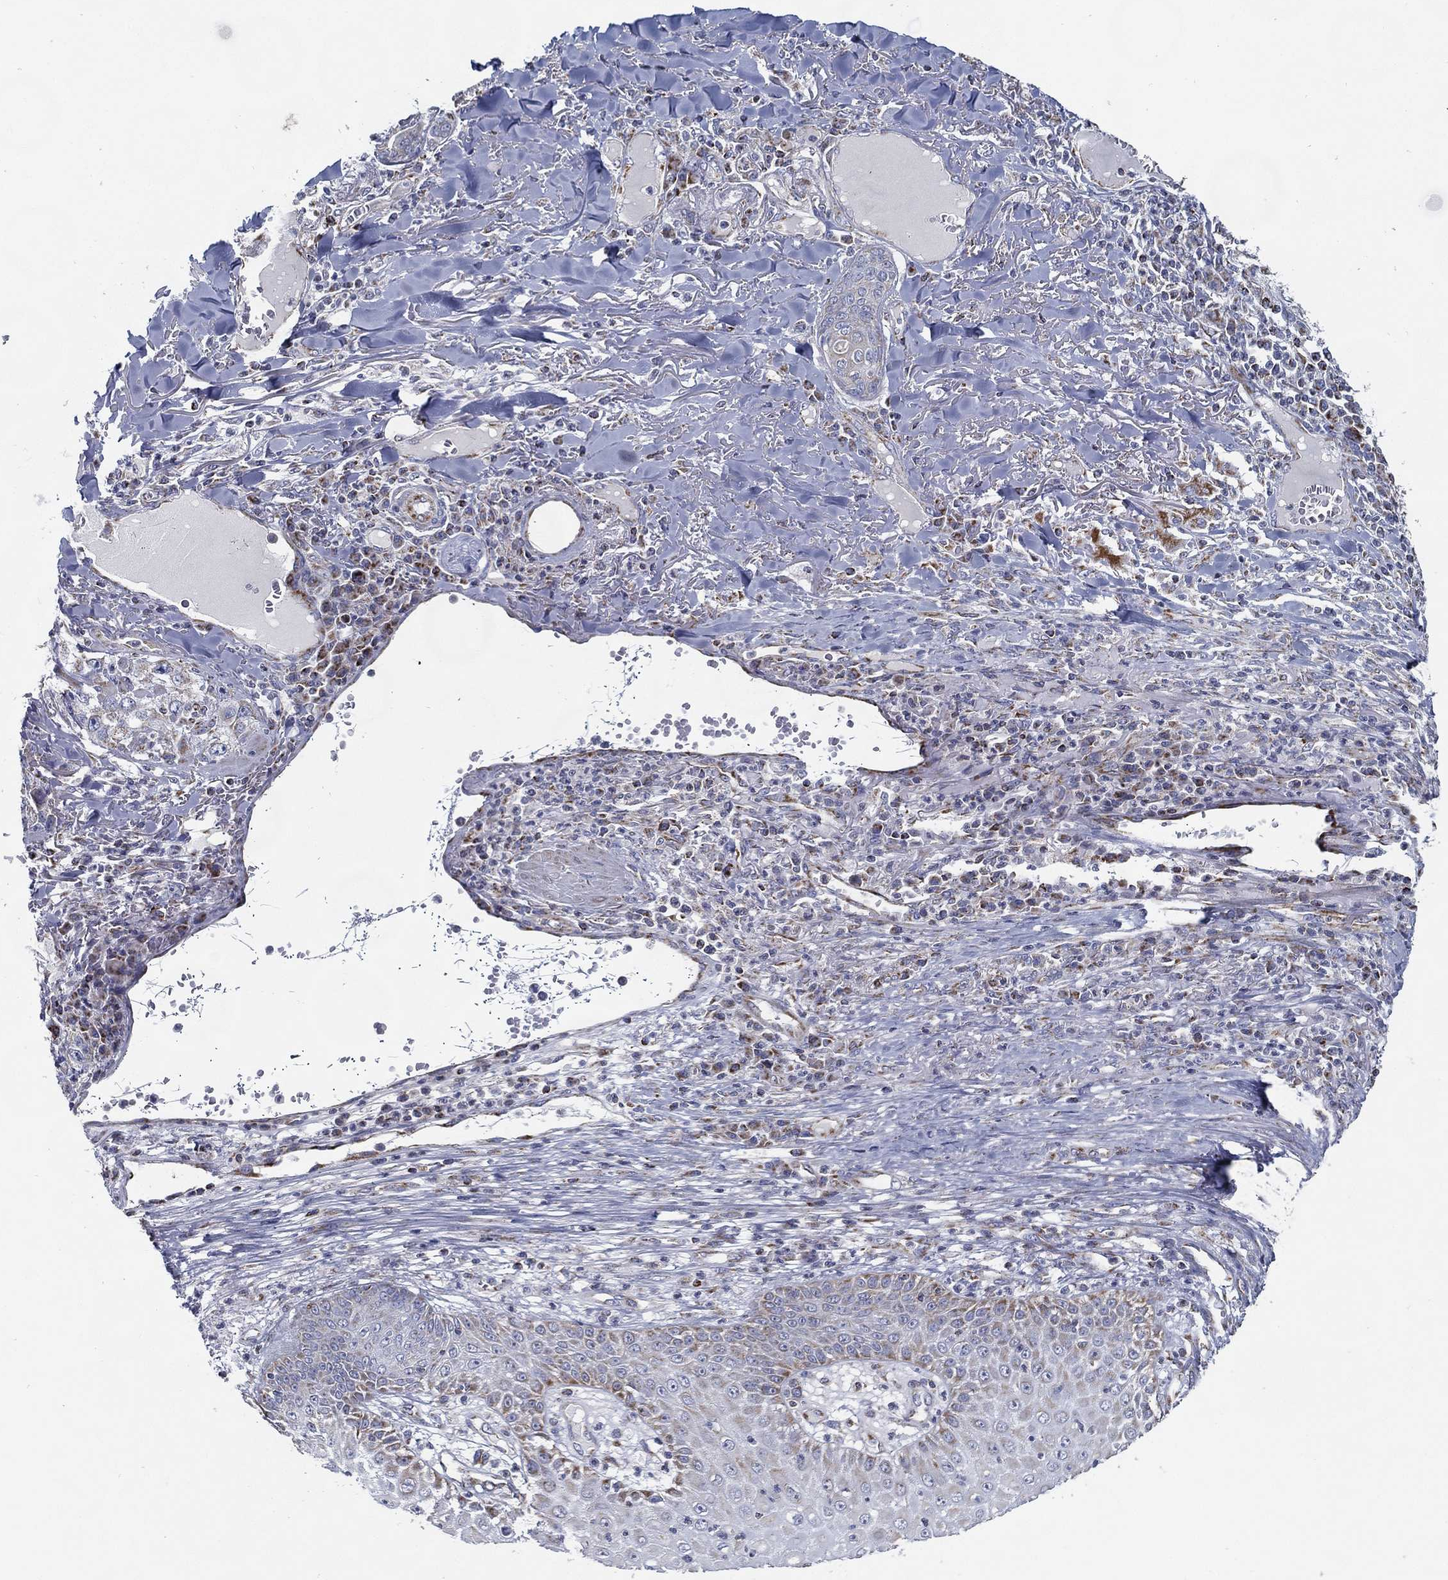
{"staining": {"intensity": "negative", "quantity": "none", "location": "none"}, "tissue": "skin cancer", "cell_type": "Tumor cells", "image_type": "cancer", "snomed": [{"axis": "morphology", "description": "Squamous cell carcinoma, NOS"}, {"axis": "topography", "description": "Skin"}], "caption": "DAB (3,3'-diaminobenzidine) immunohistochemical staining of human skin cancer (squamous cell carcinoma) reveals no significant expression in tumor cells.", "gene": "SFXN1", "patient": {"sex": "male", "age": 82}}